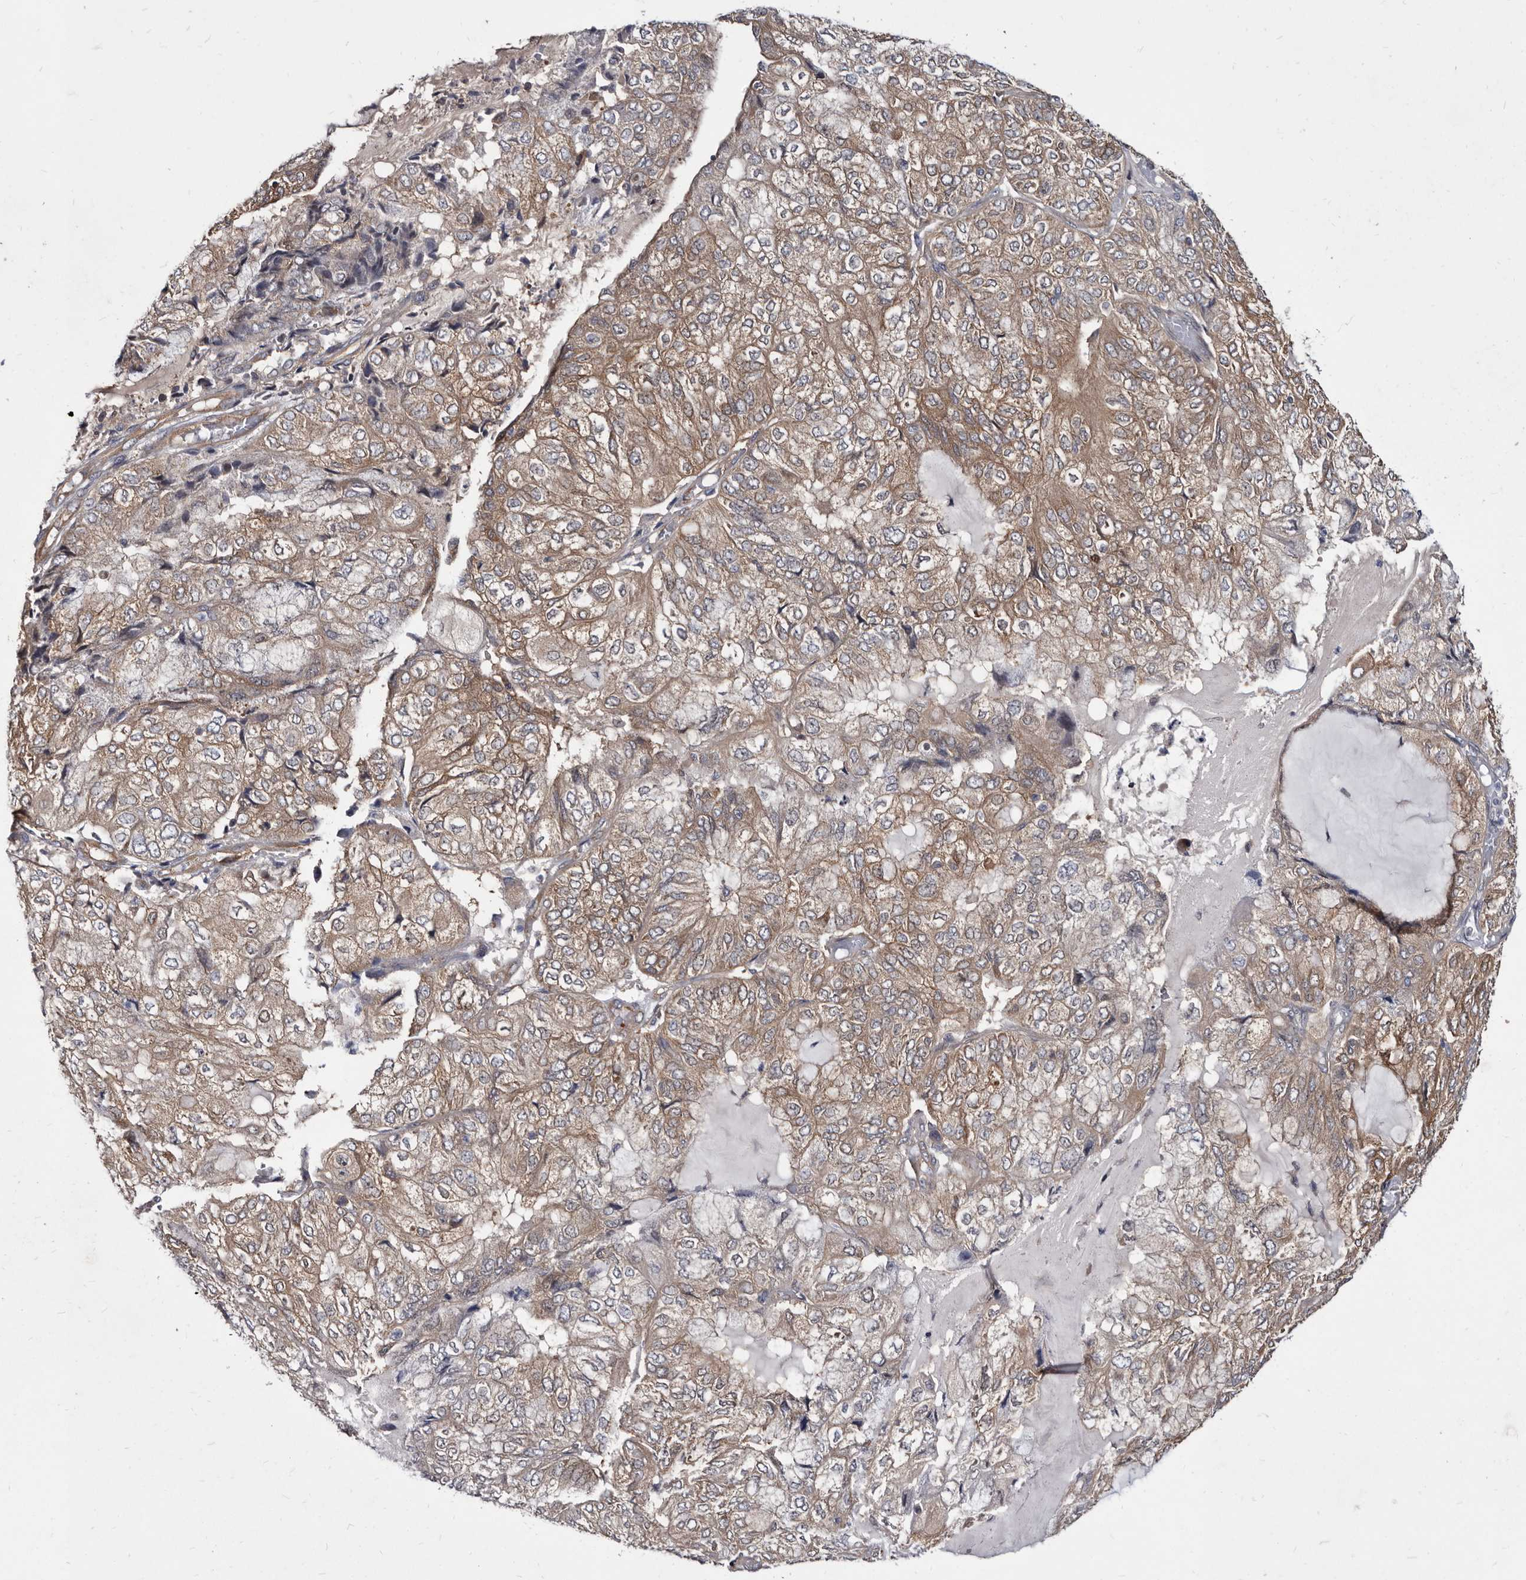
{"staining": {"intensity": "moderate", "quantity": ">75%", "location": "cytoplasmic/membranous"}, "tissue": "endometrial cancer", "cell_type": "Tumor cells", "image_type": "cancer", "snomed": [{"axis": "morphology", "description": "Adenocarcinoma, NOS"}, {"axis": "topography", "description": "Endometrium"}], "caption": "A brown stain labels moderate cytoplasmic/membranous staining of a protein in human endometrial adenocarcinoma tumor cells. (brown staining indicates protein expression, while blue staining denotes nuclei).", "gene": "ABCF2", "patient": {"sex": "female", "age": 81}}